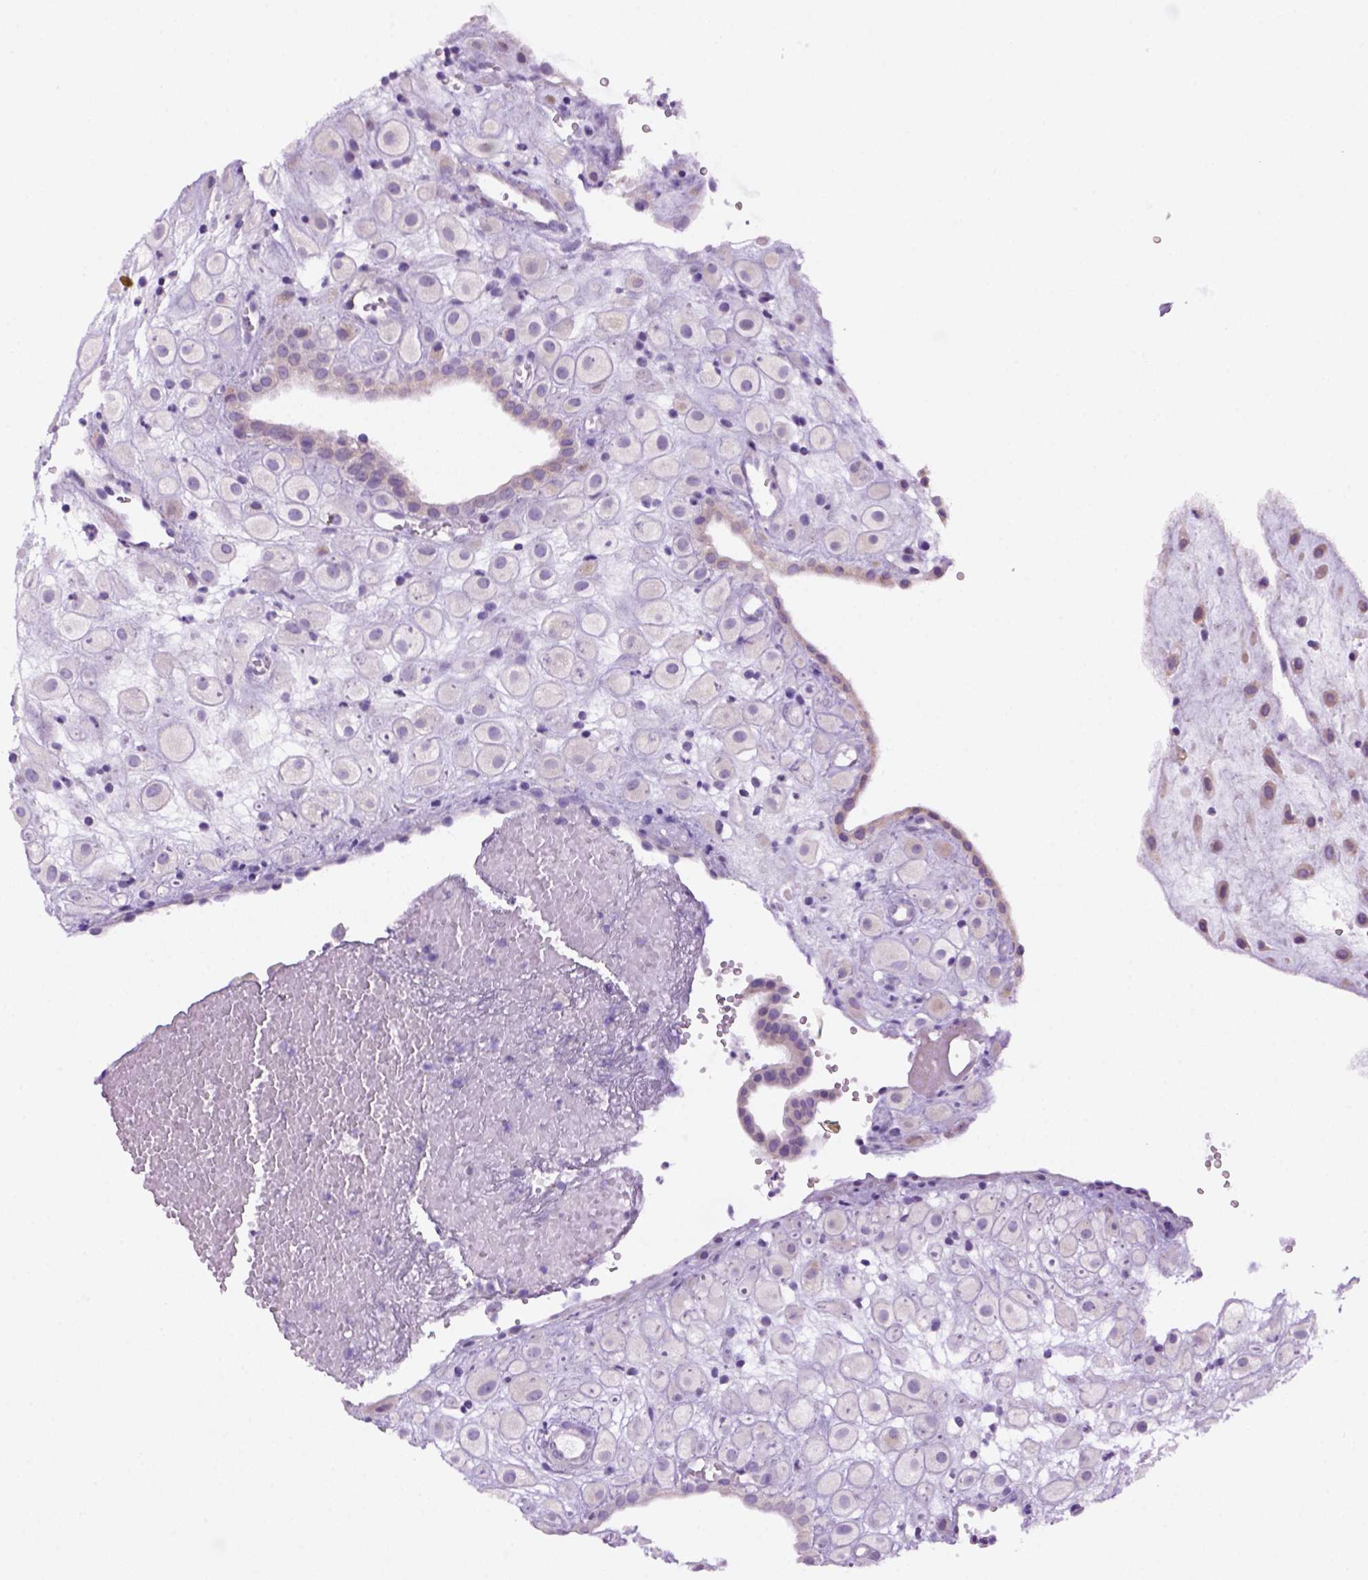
{"staining": {"intensity": "negative", "quantity": "none", "location": "none"}, "tissue": "placenta", "cell_type": "Decidual cells", "image_type": "normal", "snomed": [{"axis": "morphology", "description": "Normal tissue, NOS"}, {"axis": "topography", "description": "Placenta"}], "caption": "Benign placenta was stained to show a protein in brown. There is no significant staining in decidual cells. (DAB IHC with hematoxylin counter stain).", "gene": "DNAH11", "patient": {"sex": "female", "age": 24}}